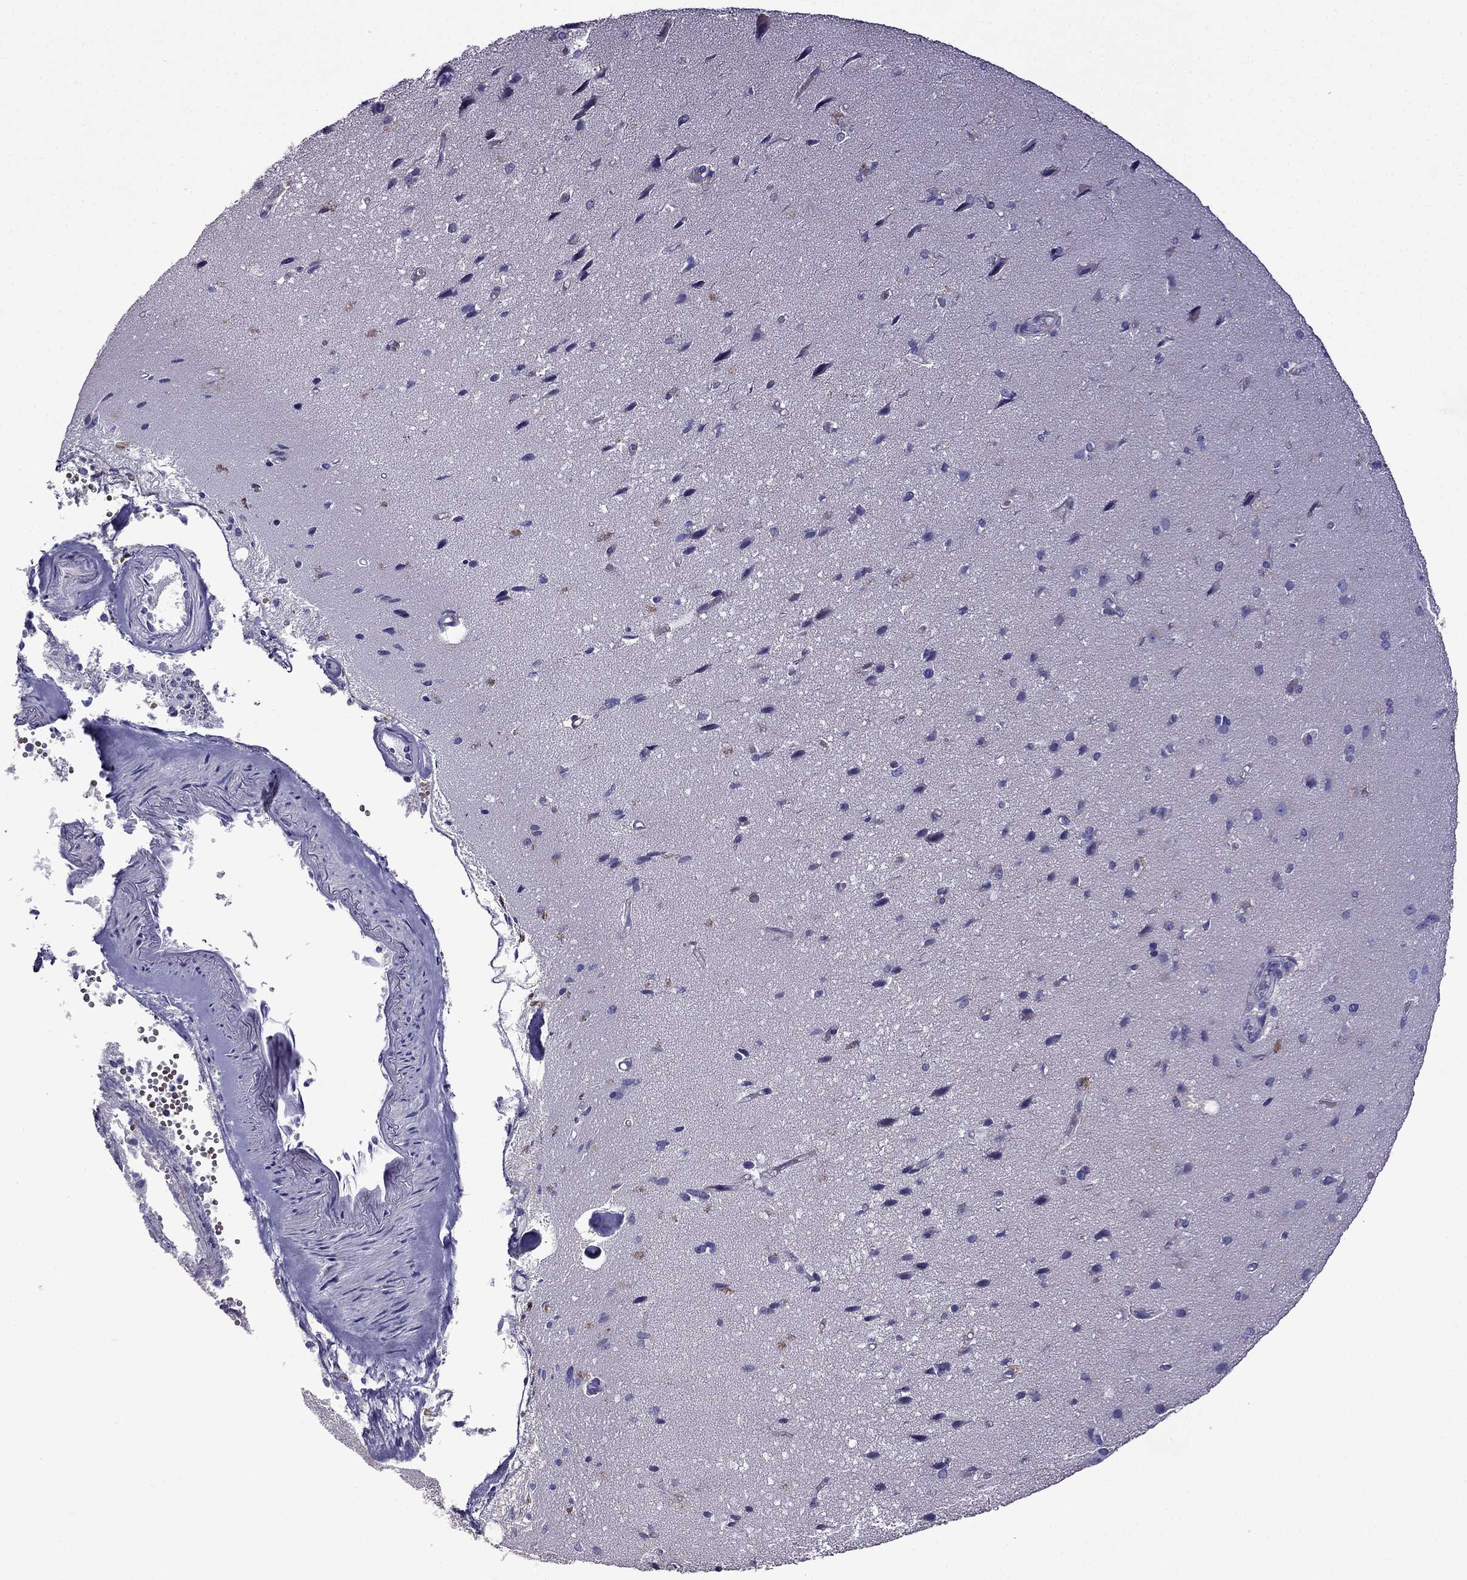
{"staining": {"intensity": "negative", "quantity": "none", "location": "none"}, "tissue": "cerebral cortex", "cell_type": "Endothelial cells", "image_type": "normal", "snomed": [{"axis": "morphology", "description": "Normal tissue, NOS"}, {"axis": "morphology", "description": "Glioma, malignant, High grade"}, {"axis": "topography", "description": "Cerebral cortex"}], "caption": "This is an immunohistochemistry (IHC) micrograph of normal human cerebral cortex. There is no staining in endothelial cells.", "gene": "TDRD1", "patient": {"sex": "male", "age": 71}}